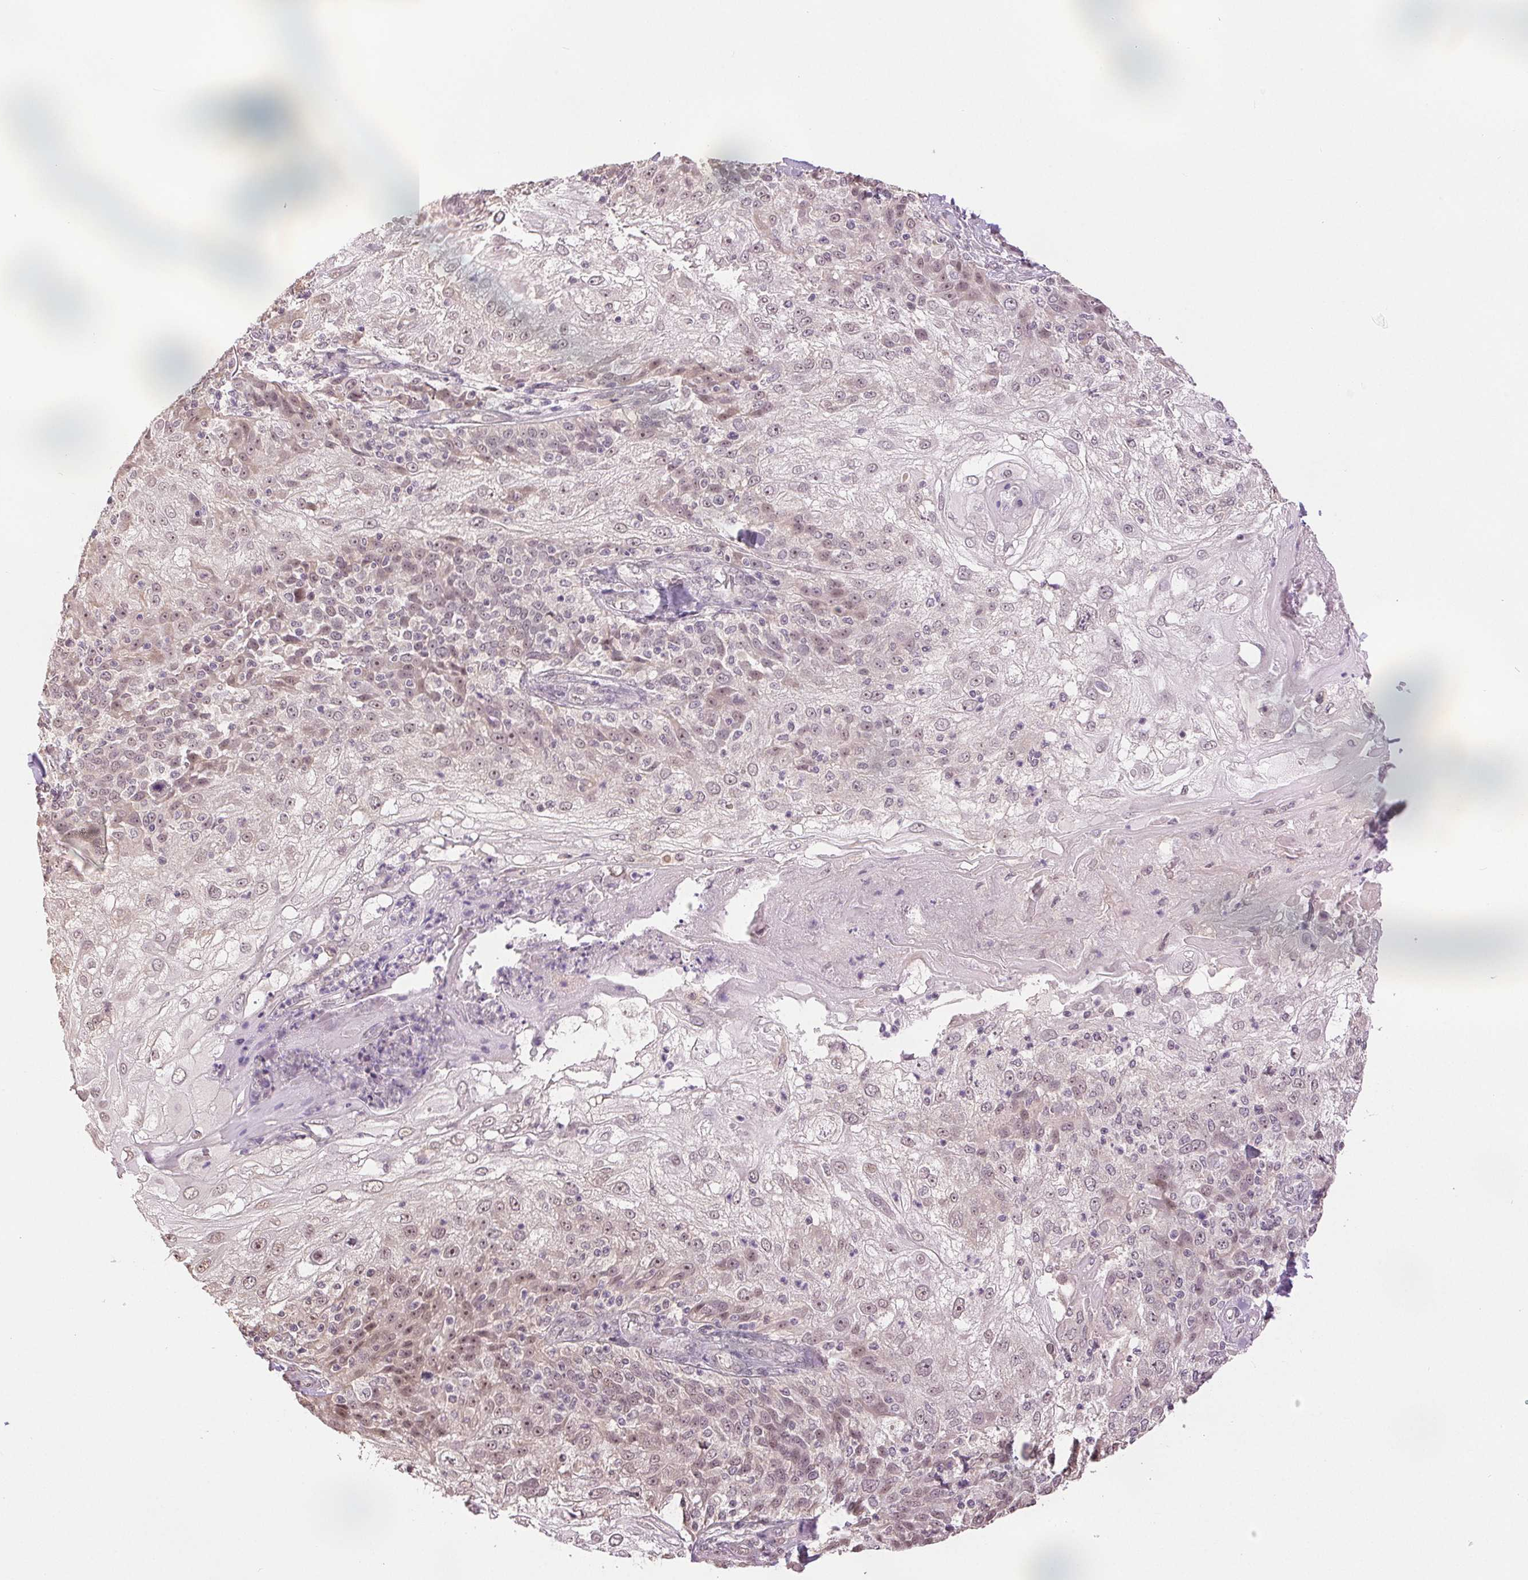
{"staining": {"intensity": "weak", "quantity": ">75%", "location": "nuclear"}, "tissue": "skin cancer", "cell_type": "Tumor cells", "image_type": "cancer", "snomed": [{"axis": "morphology", "description": "Normal tissue, NOS"}, {"axis": "morphology", "description": "Squamous cell carcinoma, NOS"}, {"axis": "topography", "description": "Skin"}], "caption": "A low amount of weak nuclear expression is identified in about >75% of tumor cells in skin squamous cell carcinoma tissue.", "gene": "PLCB1", "patient": {"sex": "female", "age": 83}}